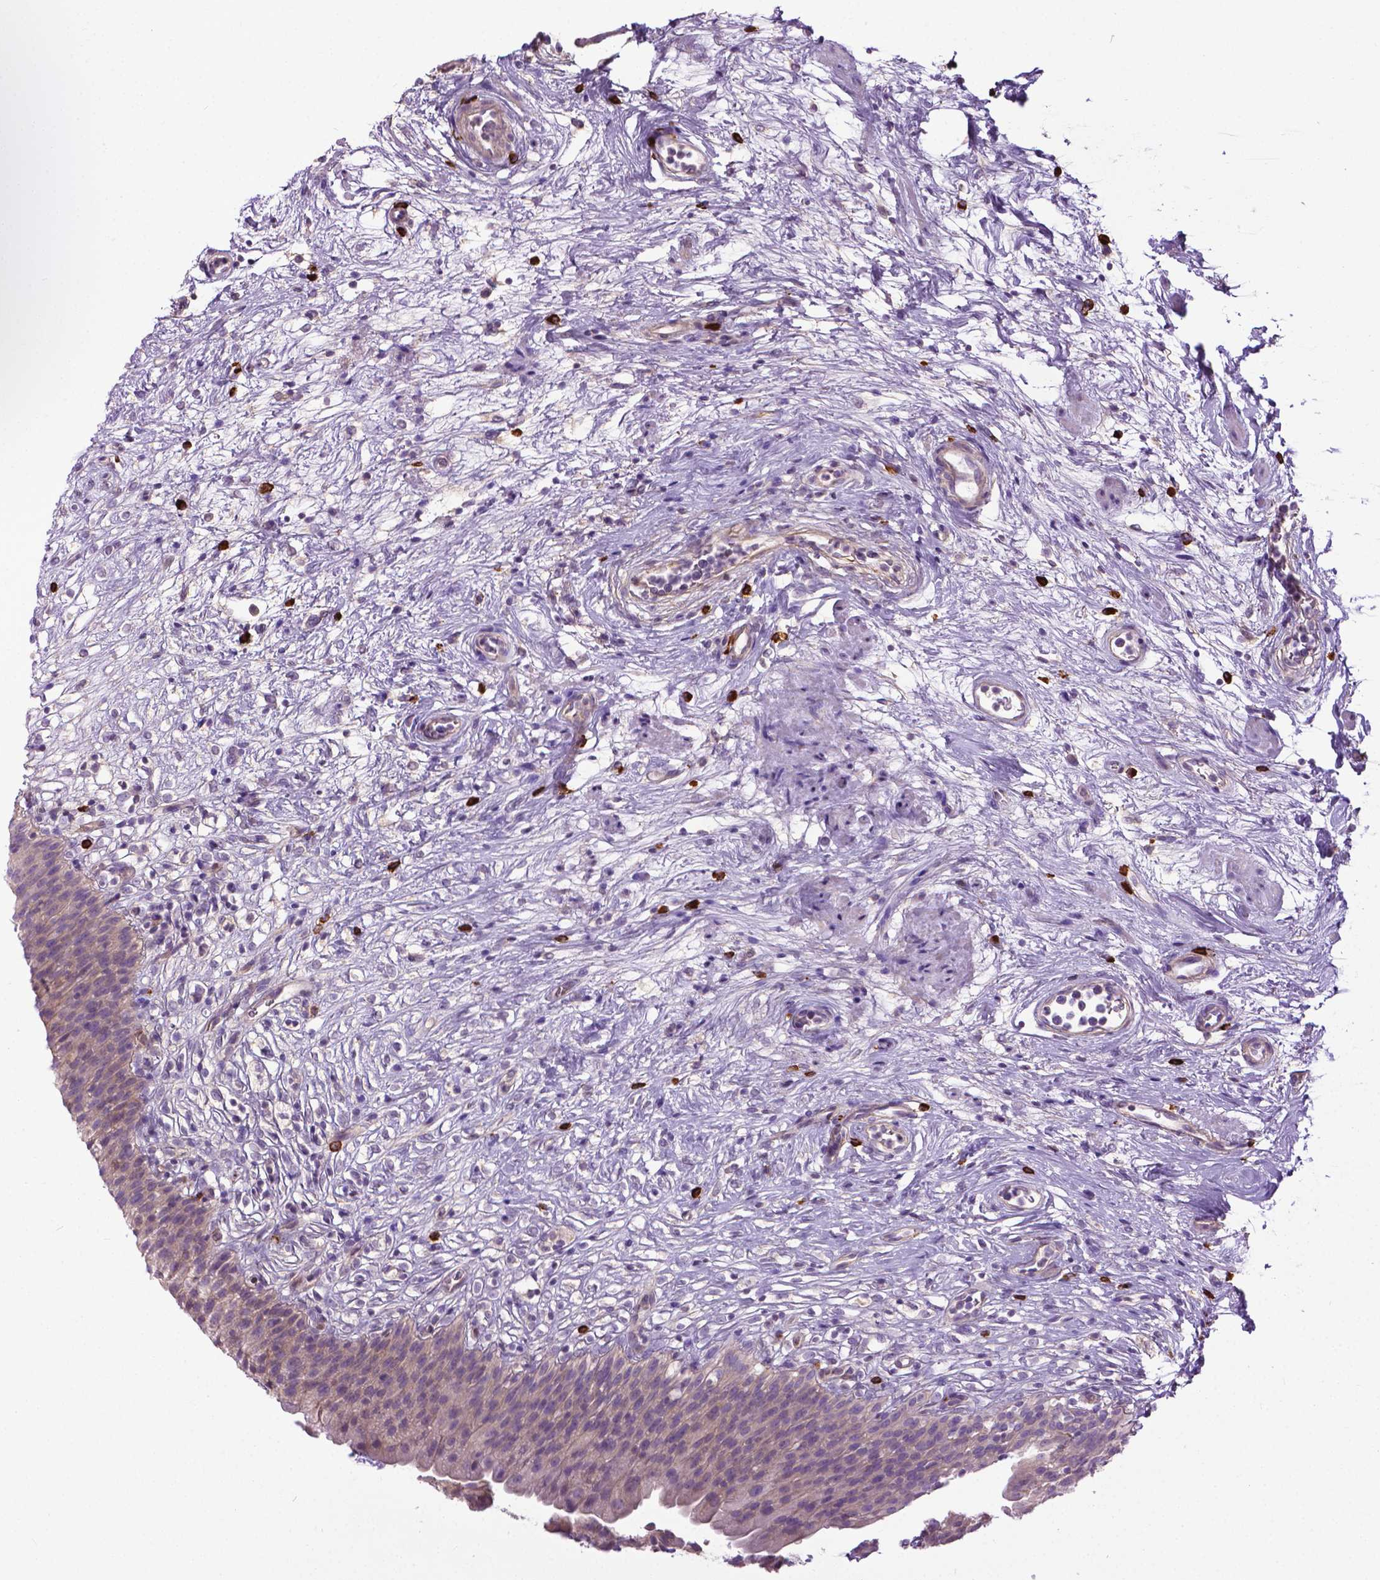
{"staining": {"intensity": "negative", "quantity": "none", "location": "none"}, "tissue": "urinary bladder", "cell_type": "Urothelial cells", "image_type": "normal", "snomed": [{"axis": "morphology", "description": "Normal tissue, NOS"}, {"axis": "topography", "description": "Urinary bladder"}], "caption": "IHC photomicrograph of normal urinary bladder: urinary bladder stained with DAB (3,3'-diaminobenzidine) demonstrates no significant protein positivity in urothelial cells.", "gene": "SPECC1L", "patient": {"sex": "male", "age": 76}}